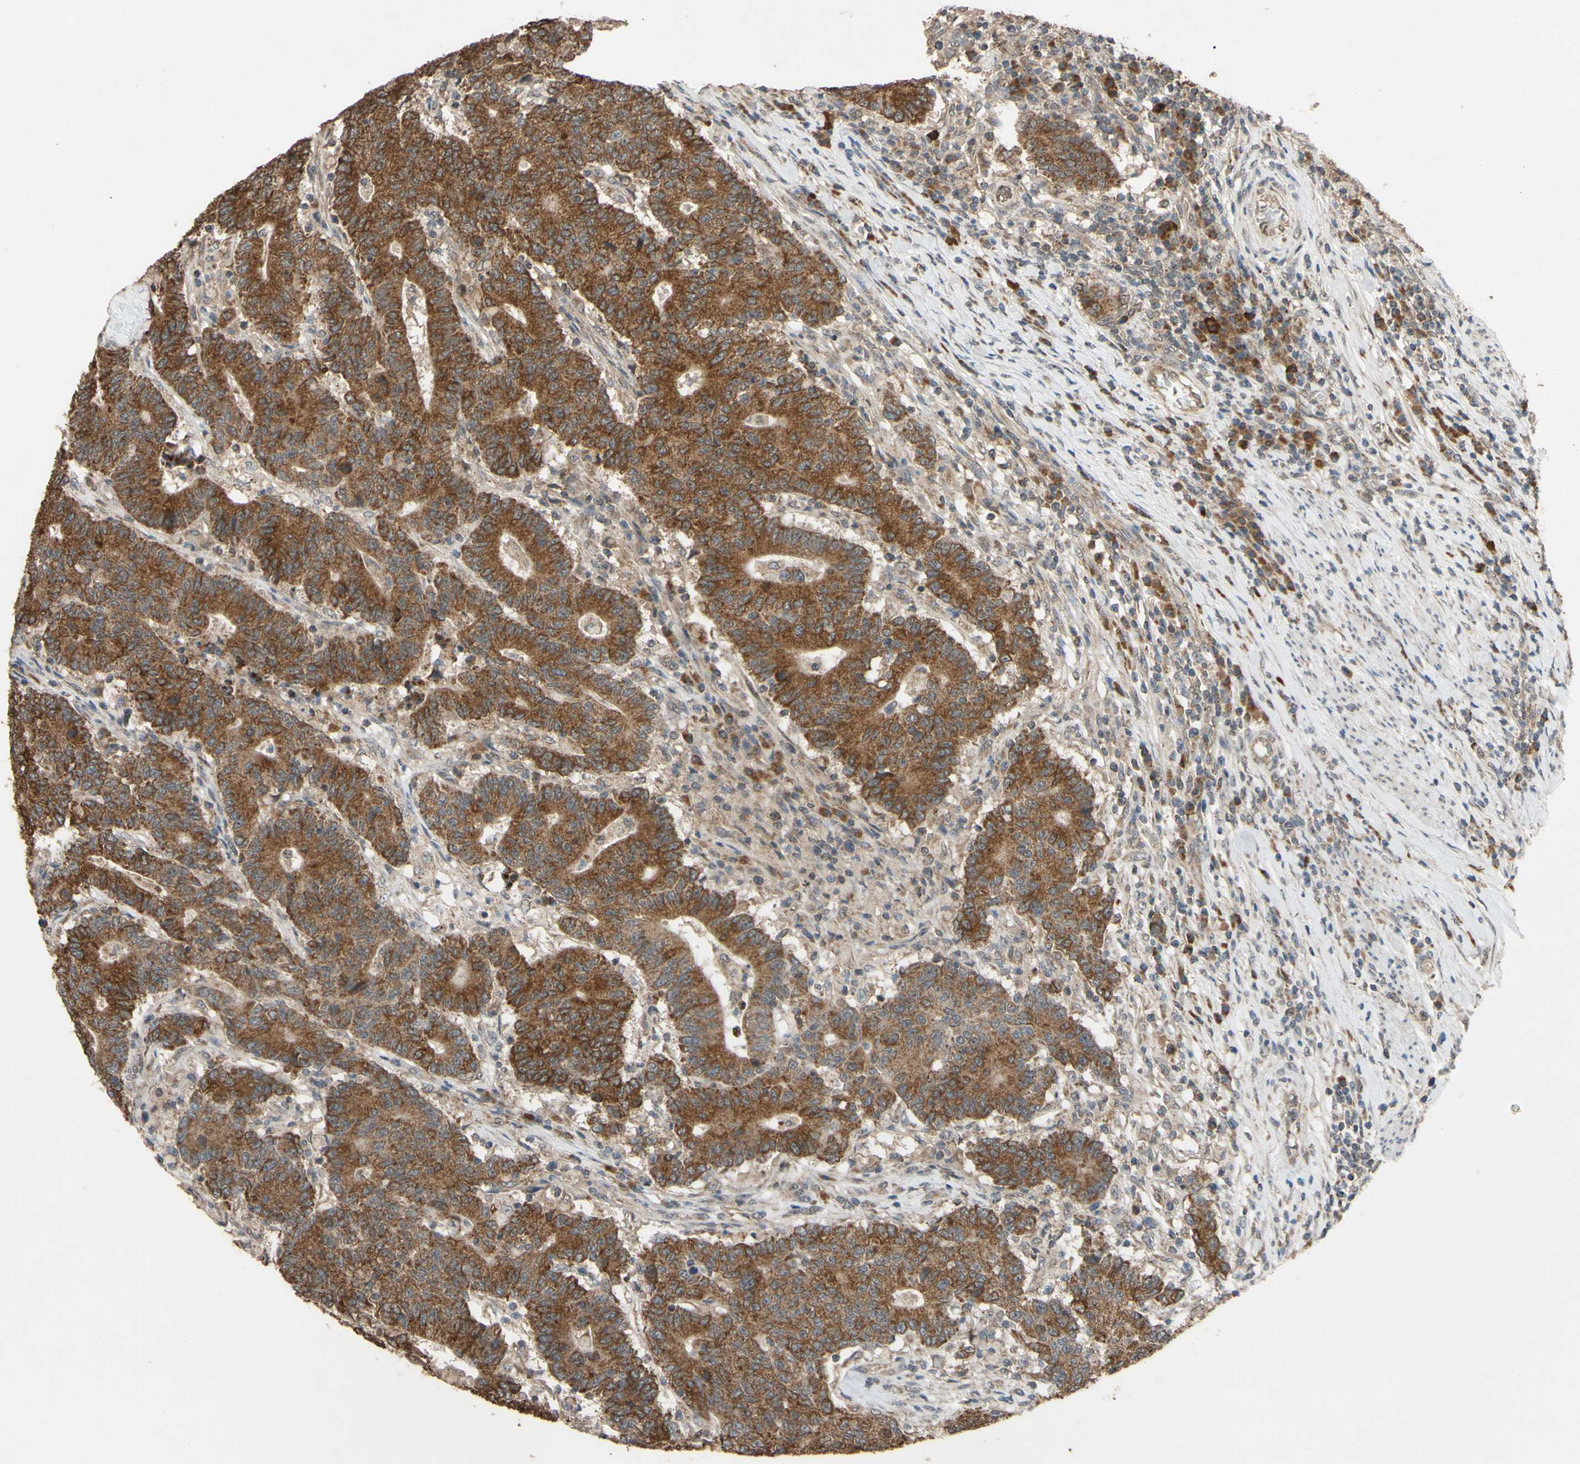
{"staining": {"intensity": "strong", "quantity": ">75%", "location": "cytoplasmic/membranous"}, "tissue": "colorectal cancer", "cell_type": "Tumor cells", "image_type": "cancer", "snomed": [{"axis": "morphology", "description": "Normal tissue, NOS"}, {"axis": "morphology", "description": "Adenocarcinoma, NOS"}, {"axis": "topography", "description": "Colon"}], "caption": "This is a histology image of immunohistochemistry (IHC) staining of colorectal cancer (adenocarcinoma), which shows strong expression in the cytoplasmic/membranous of tumor cells.", "gene": "CD164", "patient": {"sex": "female", "age": 75}}